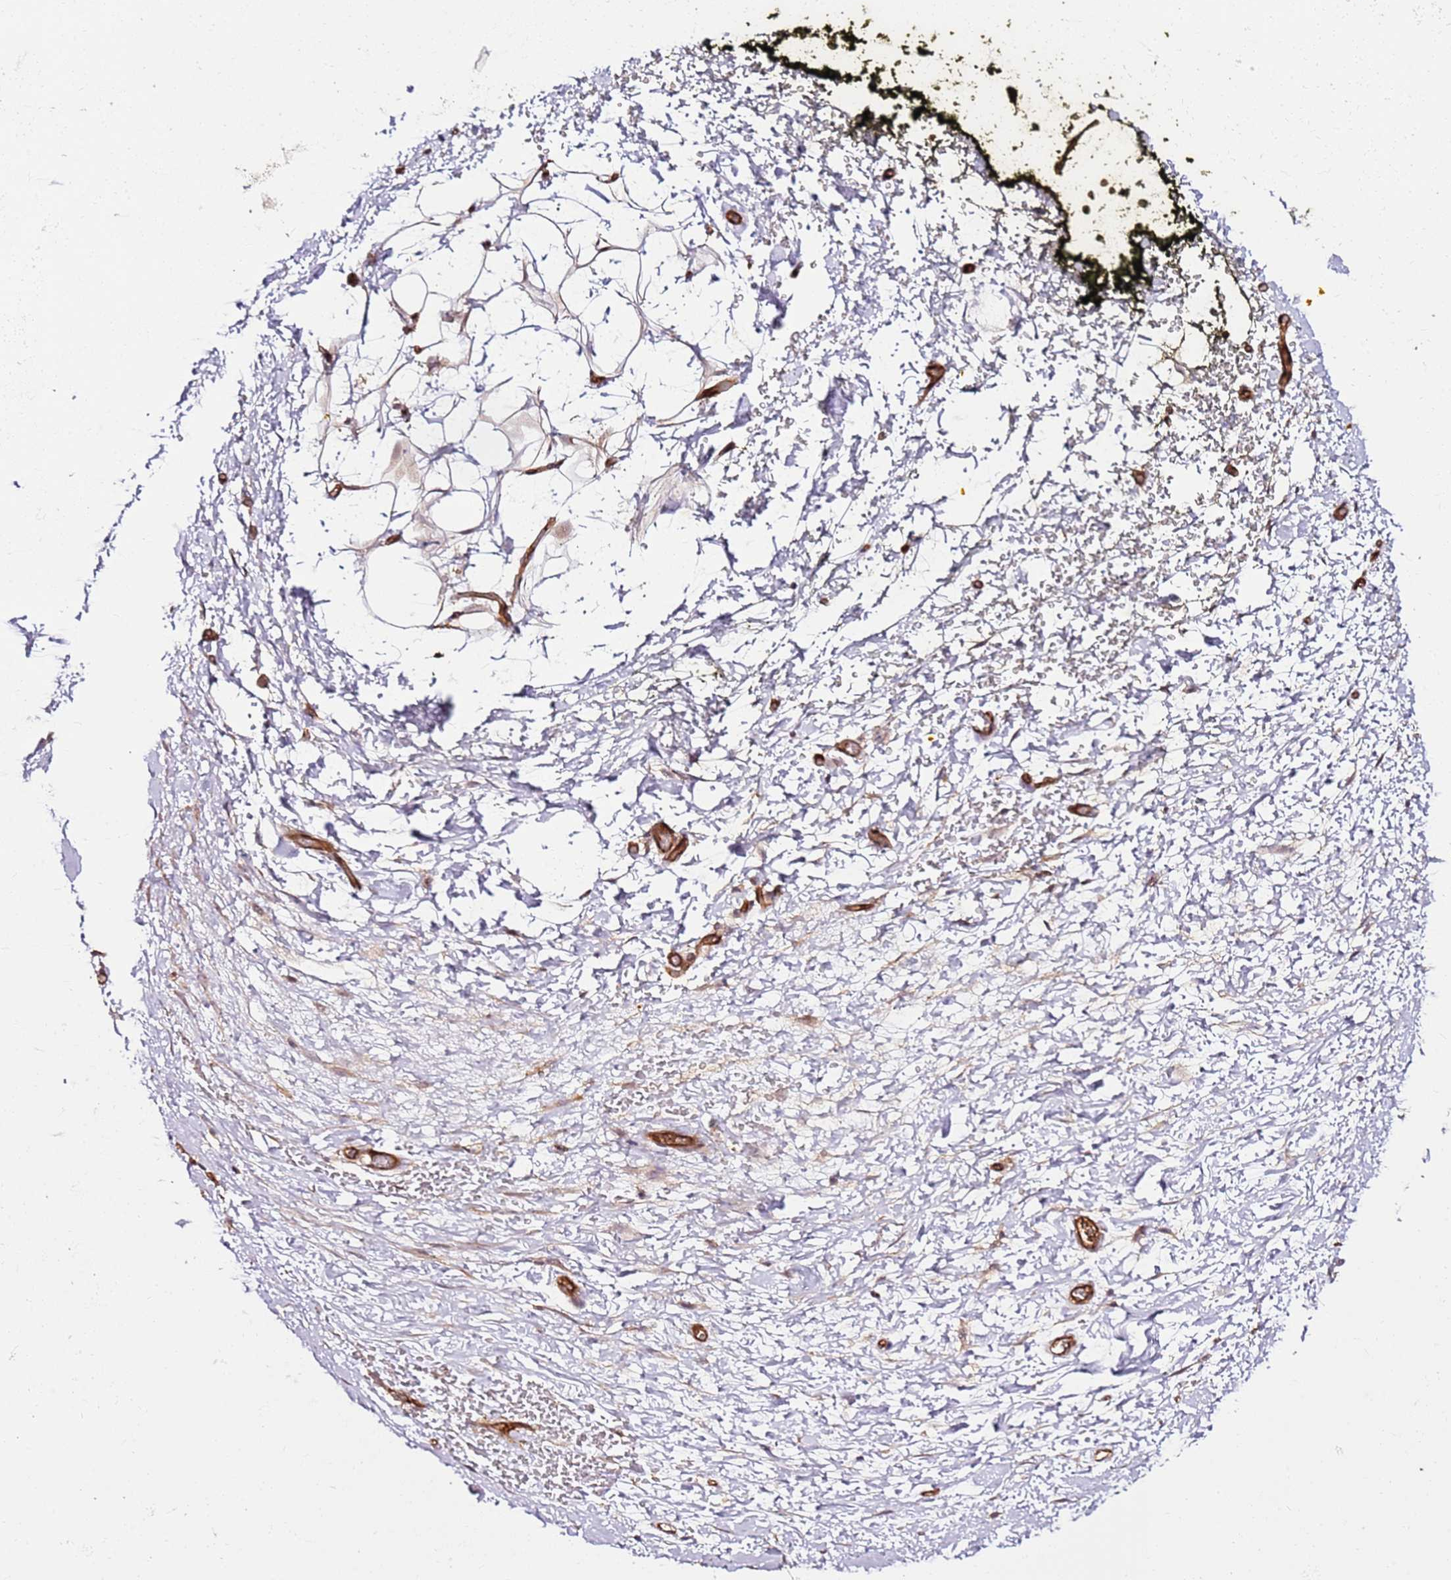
{"staining": {"intensity": "moderate", "quantity": ">75%", "location": "cytoplasmic/membranous"}, "tissue": "adipose tissue", "cell_type": "Adipocytes", "image_type": "normal", "snomed": [{"axis": "morphology", "description": "Normal tissue, NOS"}, {"axis": "morphology", "description": "Adenocarcinoma, NOS"}, {"axis": "topography", "description": "Pancreas"}, {"axis": "topography", "description": "Peripheral nerve tissue"}], "caption": "Brown immunohistochemical staining in unremarkable human adipose tissue shows moderate cytoplasmic/membranous staining in about >75% of adipocytes.", "gene": "CCNYL1", "patient": {"sex": "male", "age": 59}}